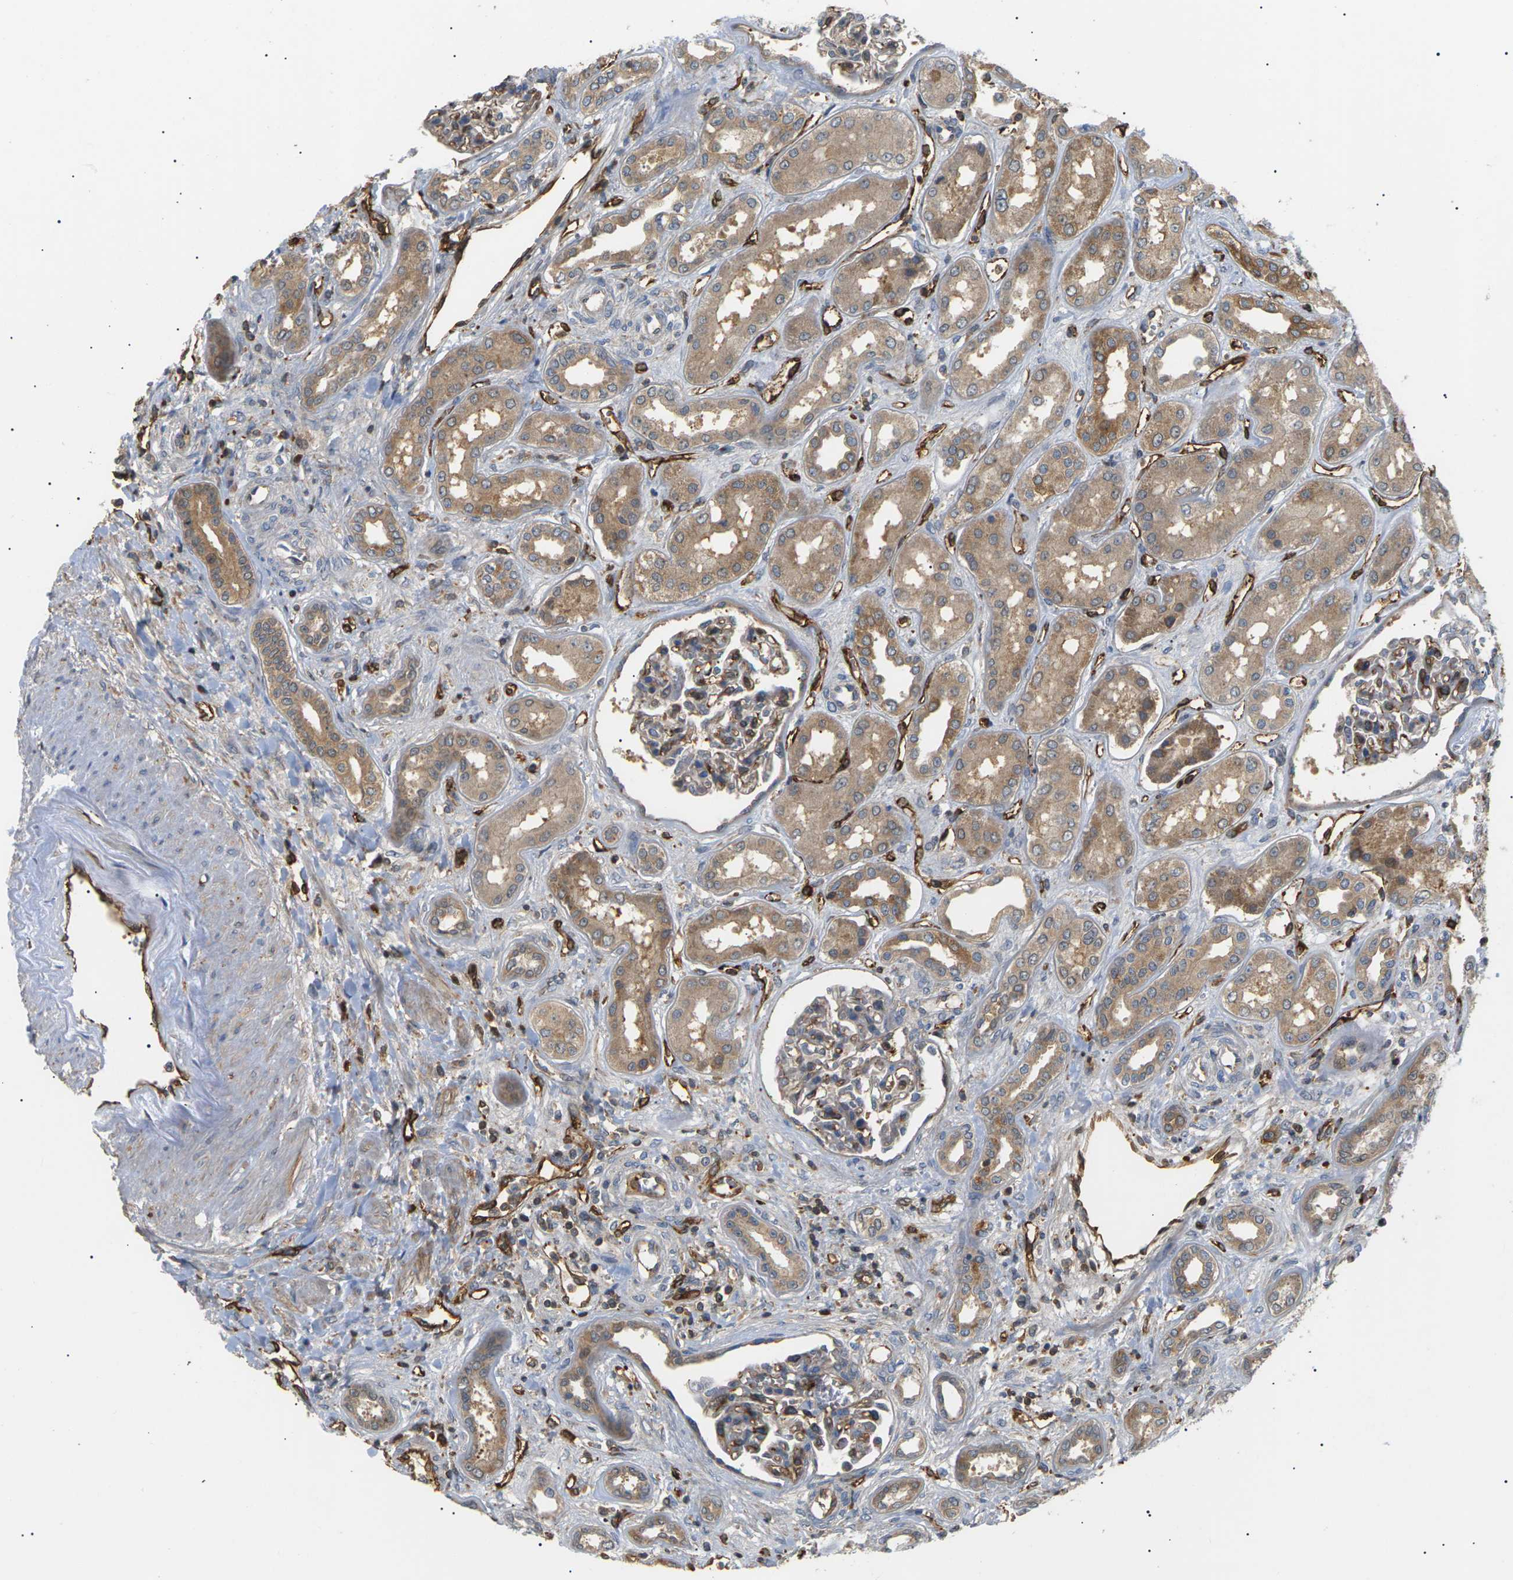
{"staining": {"intensity": "moderate", "quantity": "25%-75%", "location": "cytoplasmic/membranous"}, "tissue": "kidney", "cell_type": "Cells in glomeruli", "image_type": "normal", "snomed": [{"axis": "morphology", "description": "Normal tissue, NOS"}, {"axis": "topography", "description": "Kidney"}], "caption": "Benign kidney shows moderate cytoplasmic/membranous positivity in about 25%-75% of cells in glomeruli.", "gene": "TMTC4", "patient": {"sex": "male", "age": 59}}